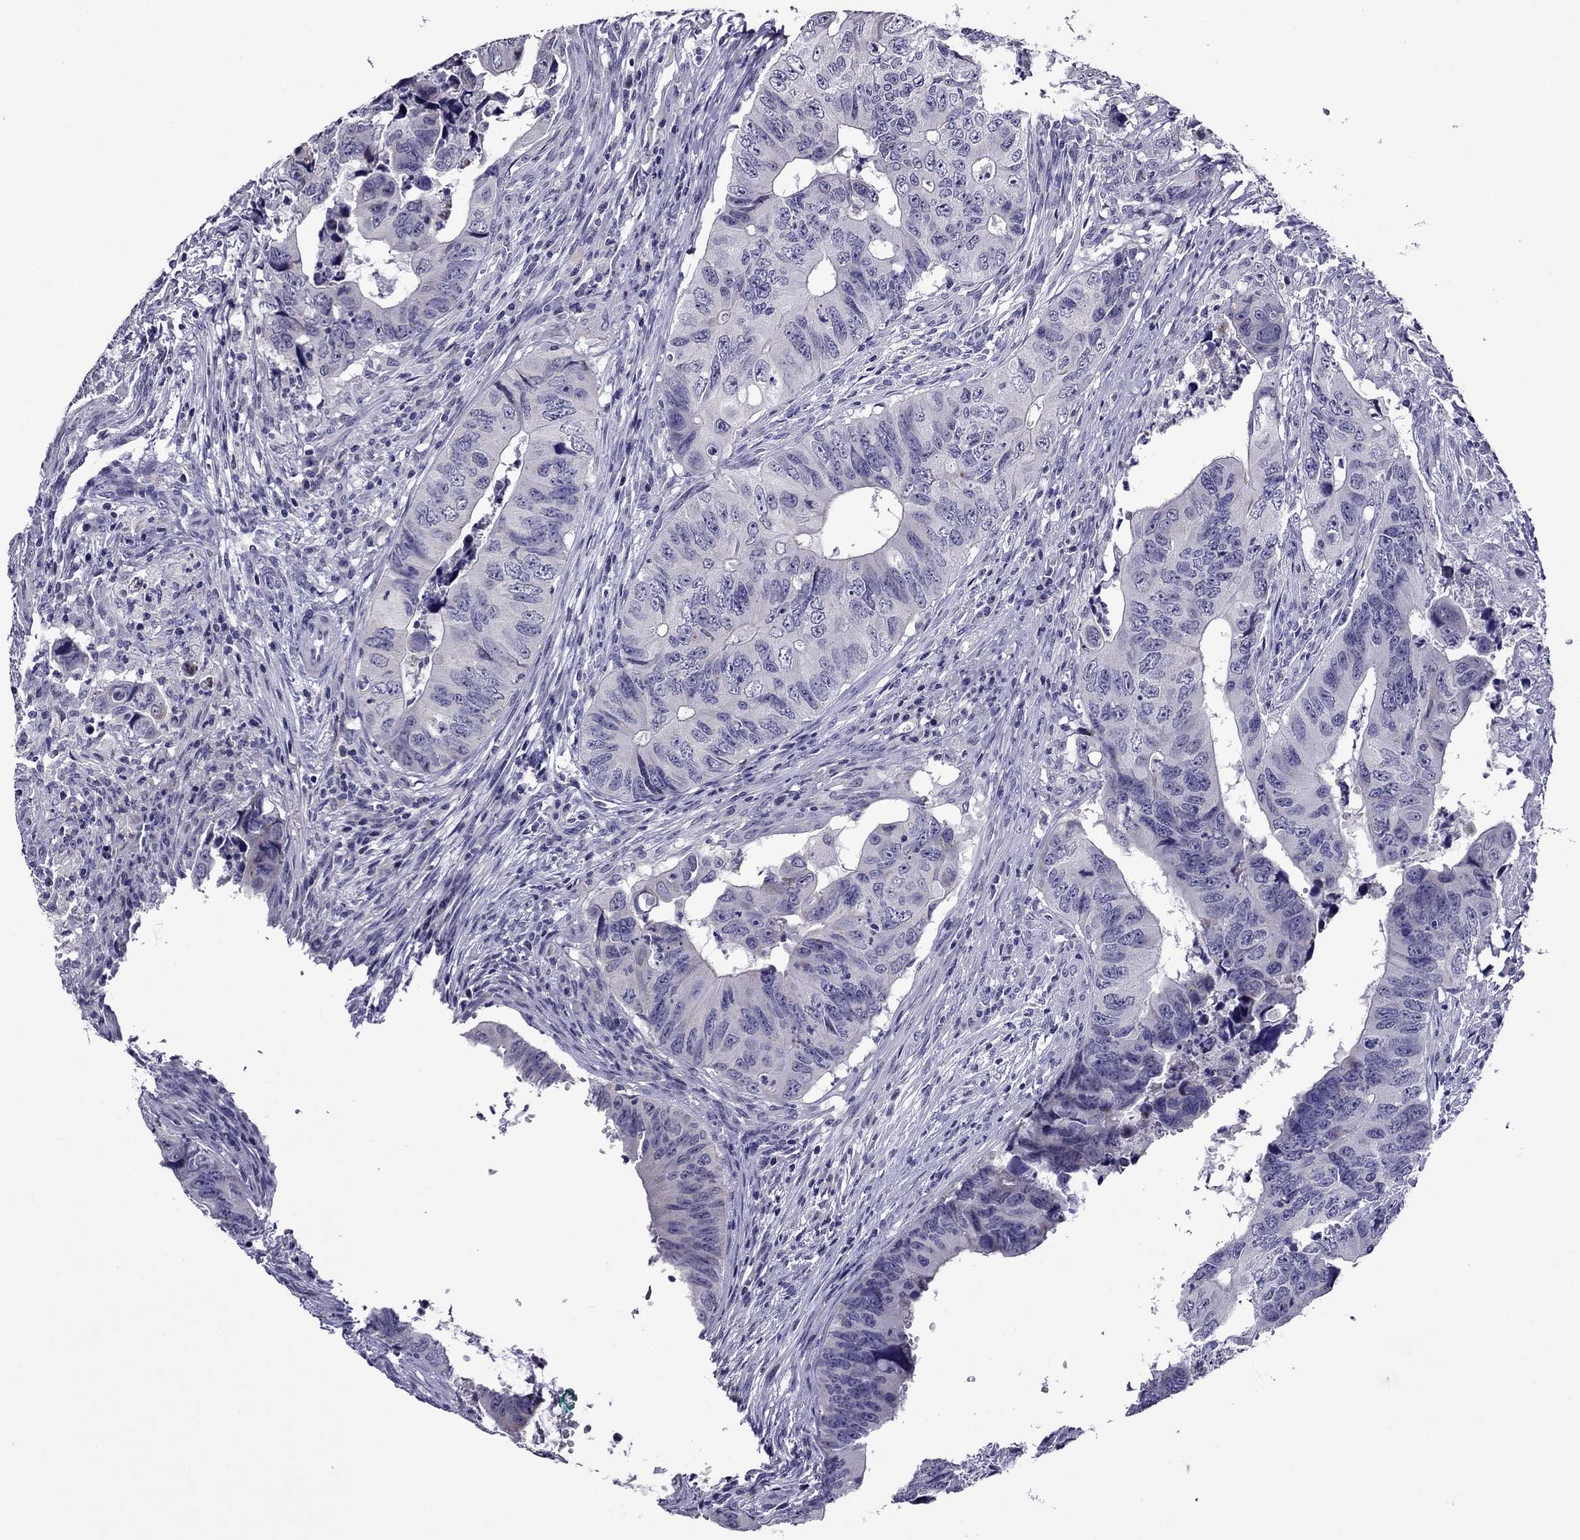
{"staining": {"intensity": "negative", "quantity": "none", "location": "none"}, "tissue": "colorectal cancer", "cell_type": "Tumor cells", "image_type": "cancer", "snomed": [{"axis": "morphology", "description": "Adenocarcinoma, NOS"}, {"axis": "topography", "description": "Colon"}], "caption": "High power microscopy histopathology image of an immunohistochemistry (IHC) image of adenocarcinoma (colorectal), revealing no significant positivity in tumor cells.", "gene": "SPTBN4", "patient": {"sex": "female", "age": 82}}